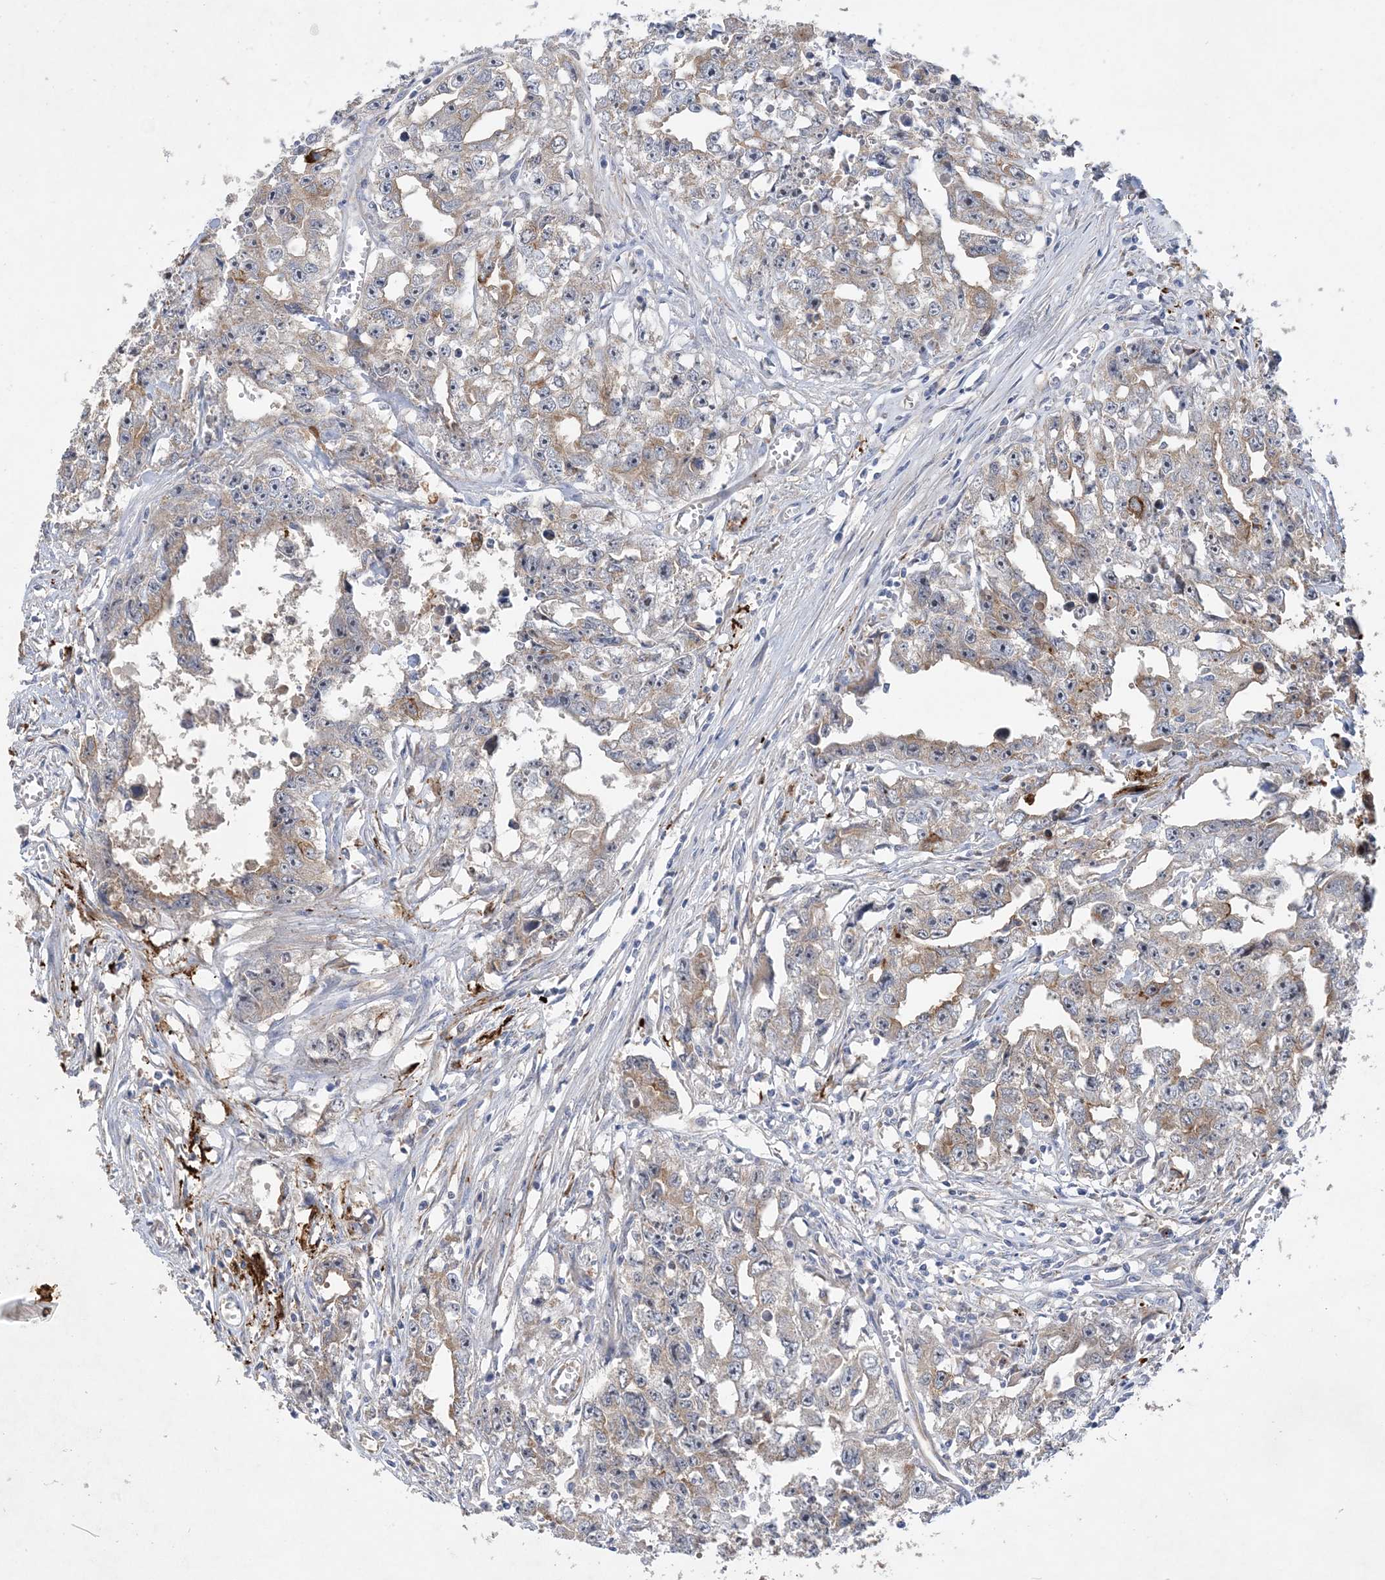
{"staining": {"intensity": "moderate", "quantity": "<25%", "location": "cytoplasmic/membranous"}, "tissue": "testis cancer", "cell_type": "Tumor cells", "image_type": "cancer", "snomed": [{"axis": "morphology", "description": "Seminoma, NOS"}, {"axis": "morphology", "description": "Carcinoma, Embryonal, NOS"}, {"axis": "topography", "description": "Testis"}], "caption": "Protein expression analysis of testis embryonal carcinoma exhibits moderate cytoplasmic/membranous positivity in about <25% of tumor cells.", "gene": "FEZ2", "patient": {"sex": "male", "age": 43}}